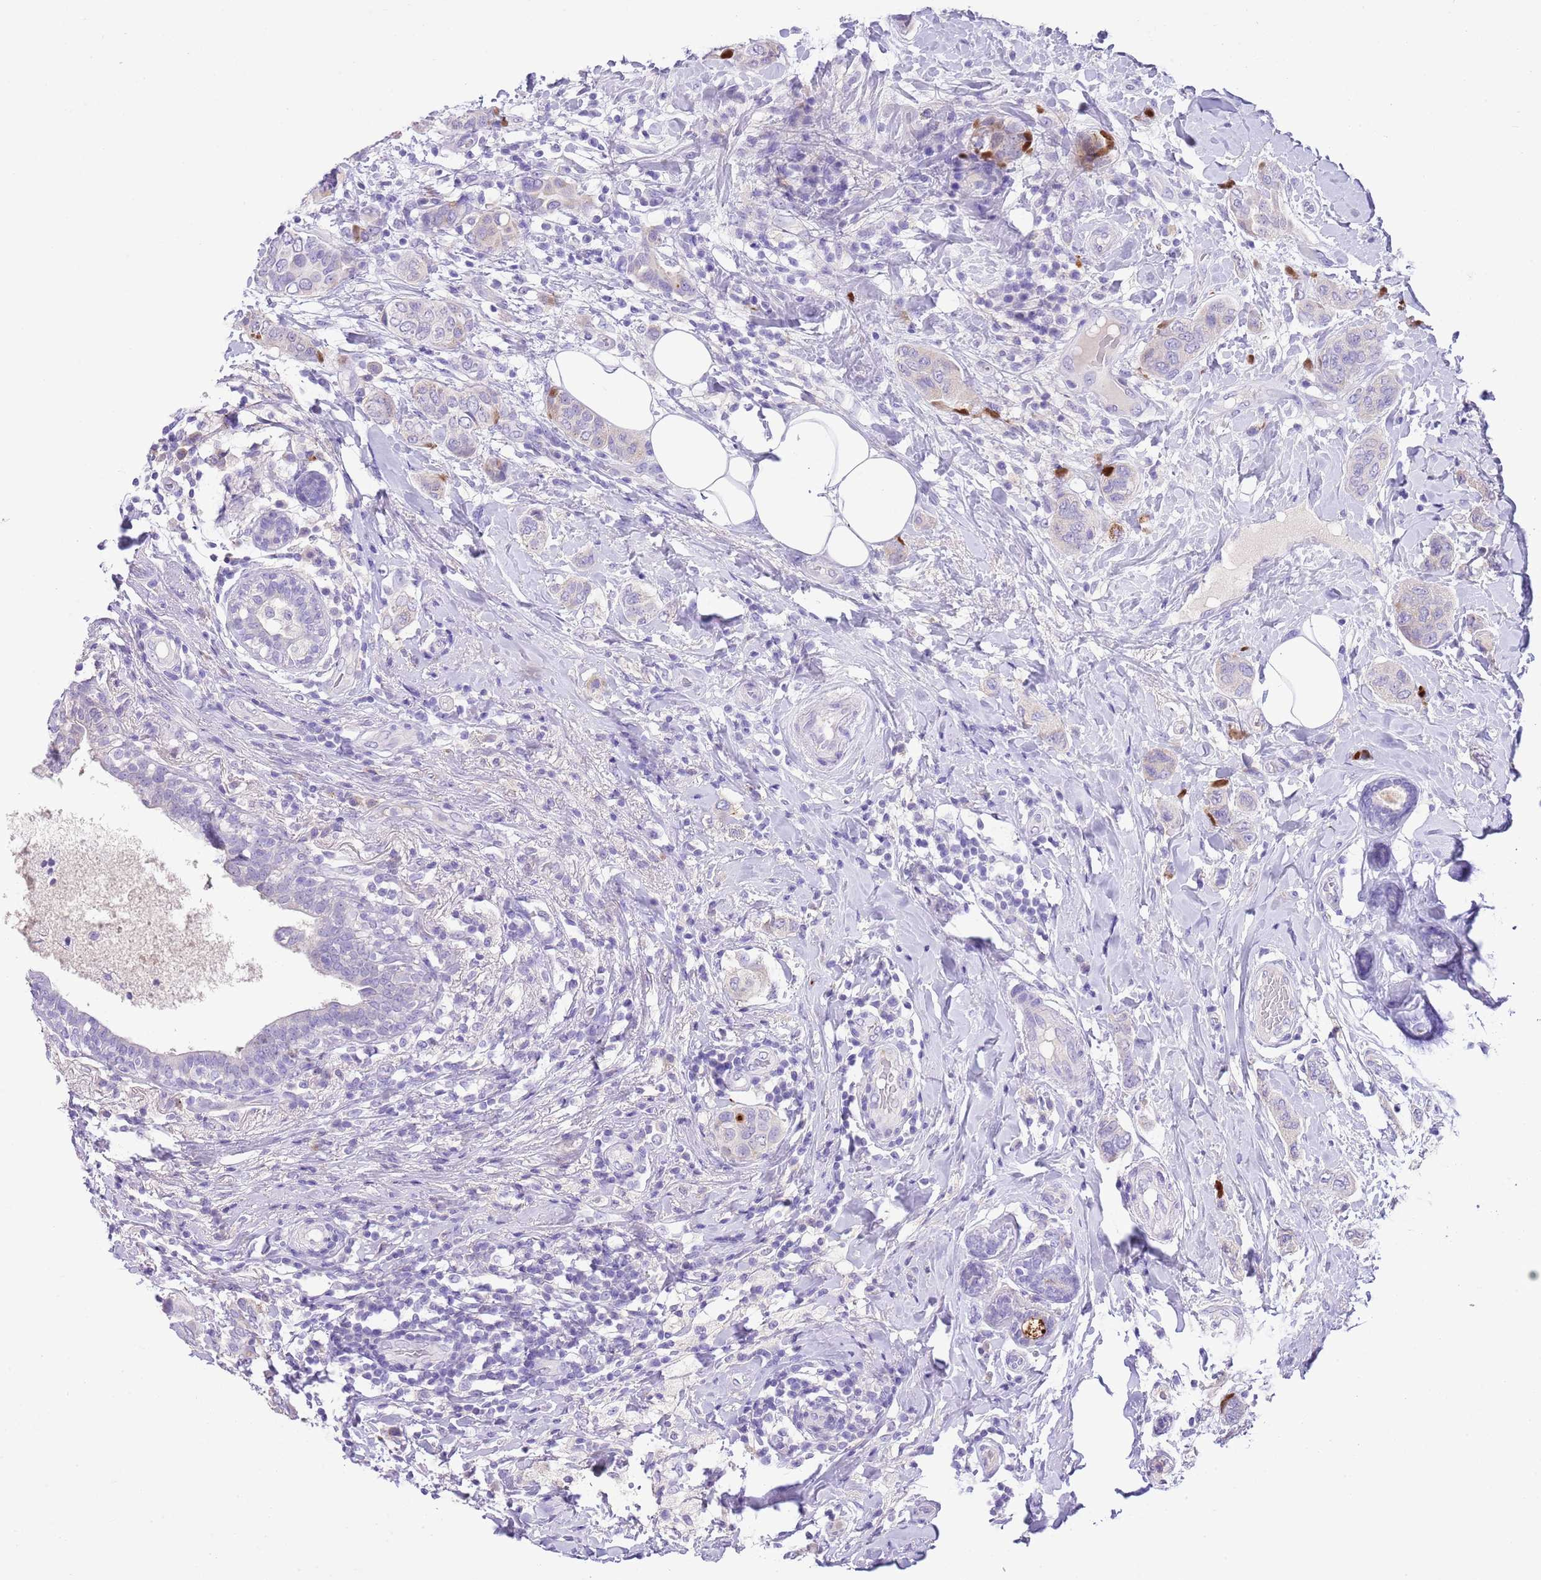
{"staining": {"intensity": "negative", "quantity": "none", "location": "none"}, "tissue": "breast cancer", "cell_type": "Tumor cells", "image_type": "cancer", "snomed": [{"axis": "morphology", "description": "Lobular carcinoma"}, {"axis": "topography", "description": "Breast"}], "caption": "Immunohistochemical staining of human lobular carcinoma (breast) exhibits no significant expression in tumor cells.", "gene": "CLEC2A", "patient": {"sex": "female", "age": 51}}